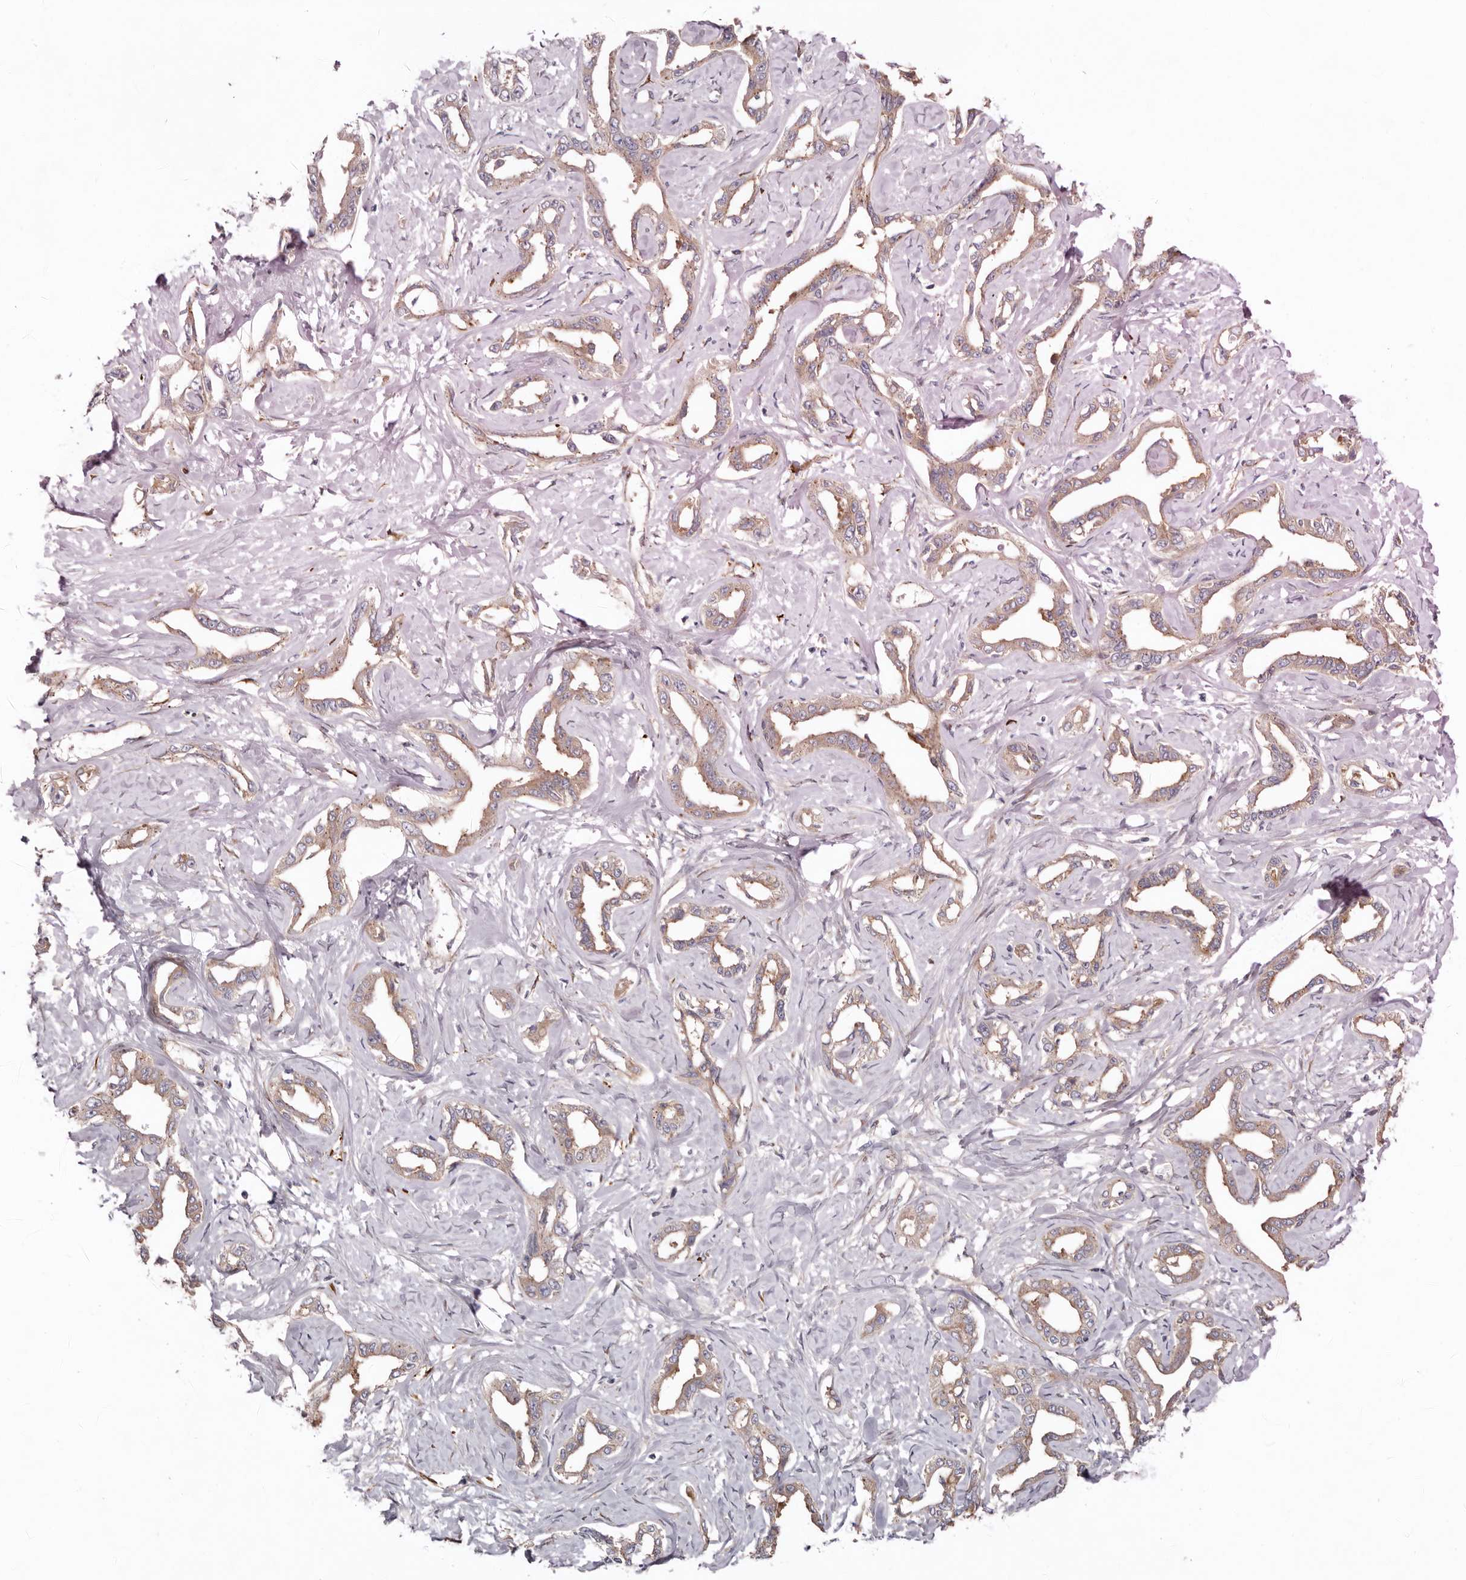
{"staining": {"intensity": "weak", "quantity": ">75%", "location": "cytoplasmic/membranous"}, "tissue": "liver cancer", "cell_type": "Tumor cells", "image_type": "cancer", "snomed": [{"axis": "morphology", "description": "Cholangiocarcinoma"}, {"axis": "topography", "description": "Liver"}], "caption": "Protein staining demonstrates weak cytoplasmic/membranous expression in about >75% of tumor cells in liver cancer. Using DAB (brown) and hematoxylin (blue) stains, captured at high magnification using brightfield microscopy.", "gene": "LUZP1", "patient": {"sex": "male", "age": 59}}